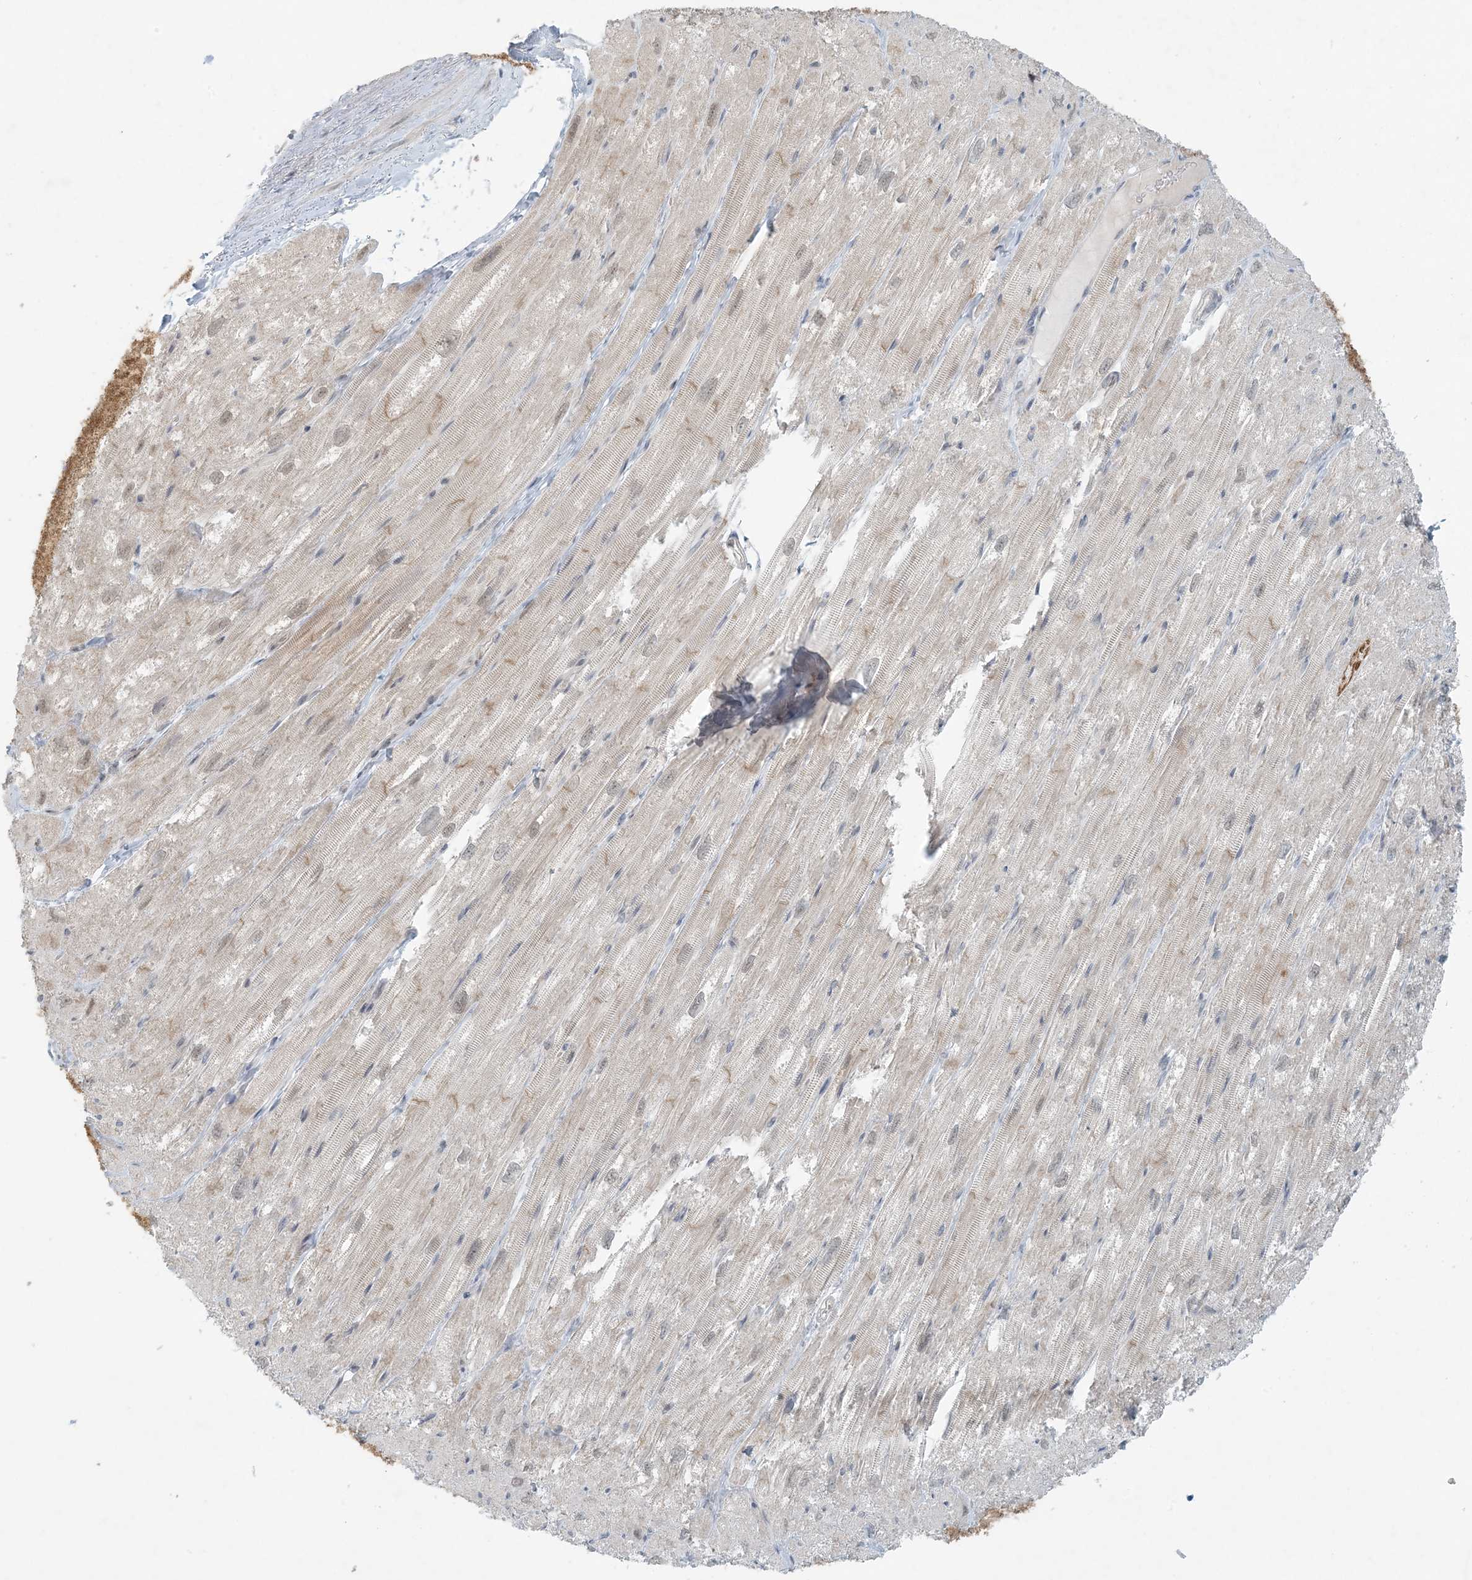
{"staining": {"intensity": "moderate", "quantity": "25%-75%", "location": "cytoplasmic/membranous"}, "tissue": "heart muscle", "cell_type": "Cardiomyocytes", "image_type": "normal", "snomed": [{"axis": "morphology", "description": "Normal tissue, NOS"}, {"axis": "topography", "description": "Heart"}], "caption": "Immunohistochemical staining of unremarkable human heart muscle exhibits 25%-75% levels of moderate cytoplasmic/membranous protein expression in about 25%-75% of cardiomyocytes. (DAB IHC, brown staining for protein, blue staining for nuclei).", "gene": "OBI1", "patient": {"sex": "male", "age": 50}}